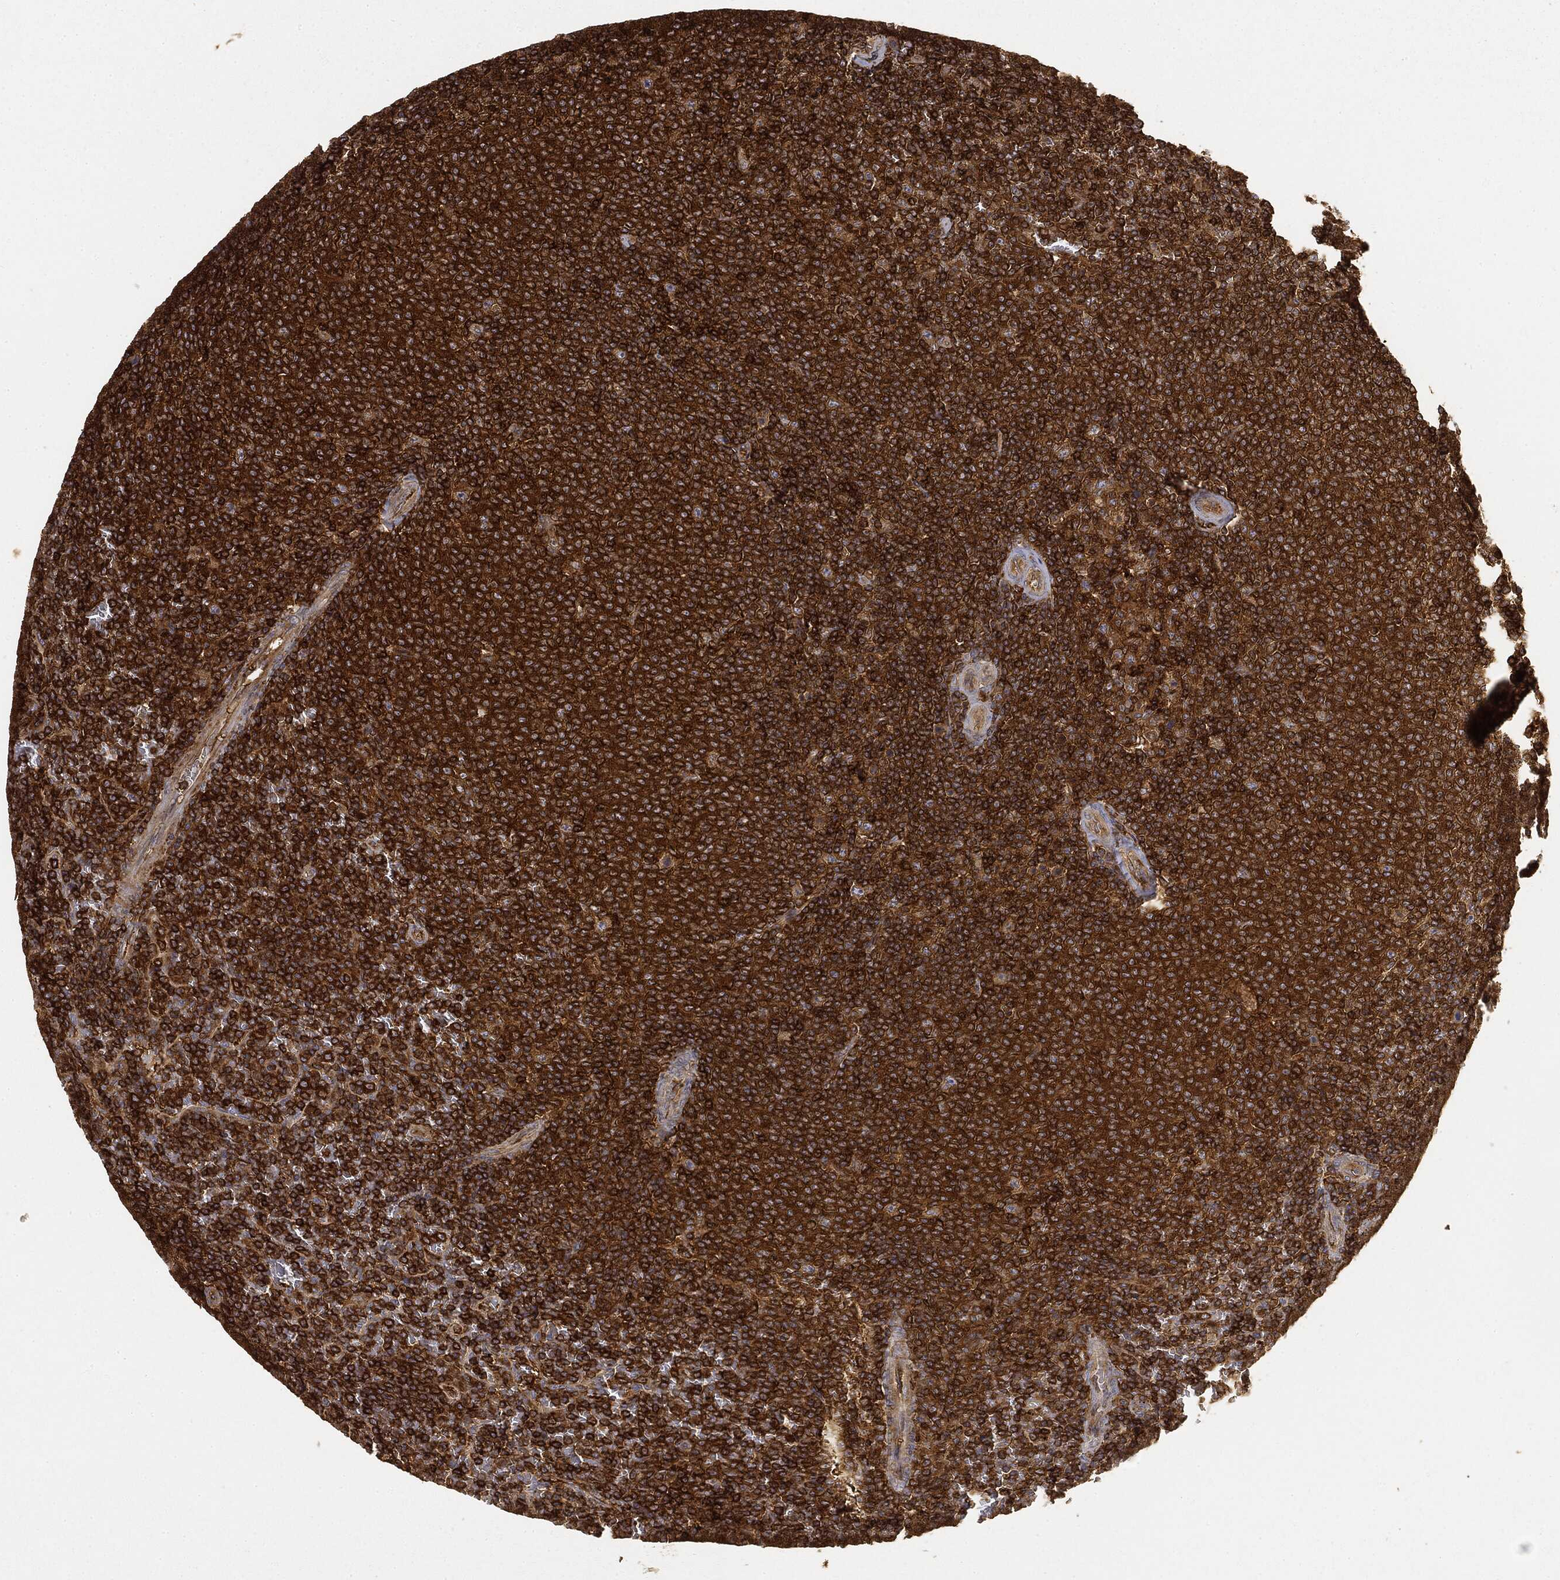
{"staining": {"intensity": "strong", "quantity": ">75%", "location": "cytoplasmic/membranous"}, "tissue": "lymphoma", "cell_type": "Tumor cells", "image_type": "cancer", "snomed": [{"axis": "morphology", "description": "Malignant lymphoma, non-Hodgkin's type, Low grade"}, {"axis": "topography", "description": "Spleen"}], "caption": "Low-grade malignant lymphoma, non-Hodgkin's type tissue shows strong cytoplasmic/membranous staining in about >75% of tumor cells, visualized by immunohistochemistry.", "gene": "WDR1", "patient": {"sex": "female", "age": 77}}